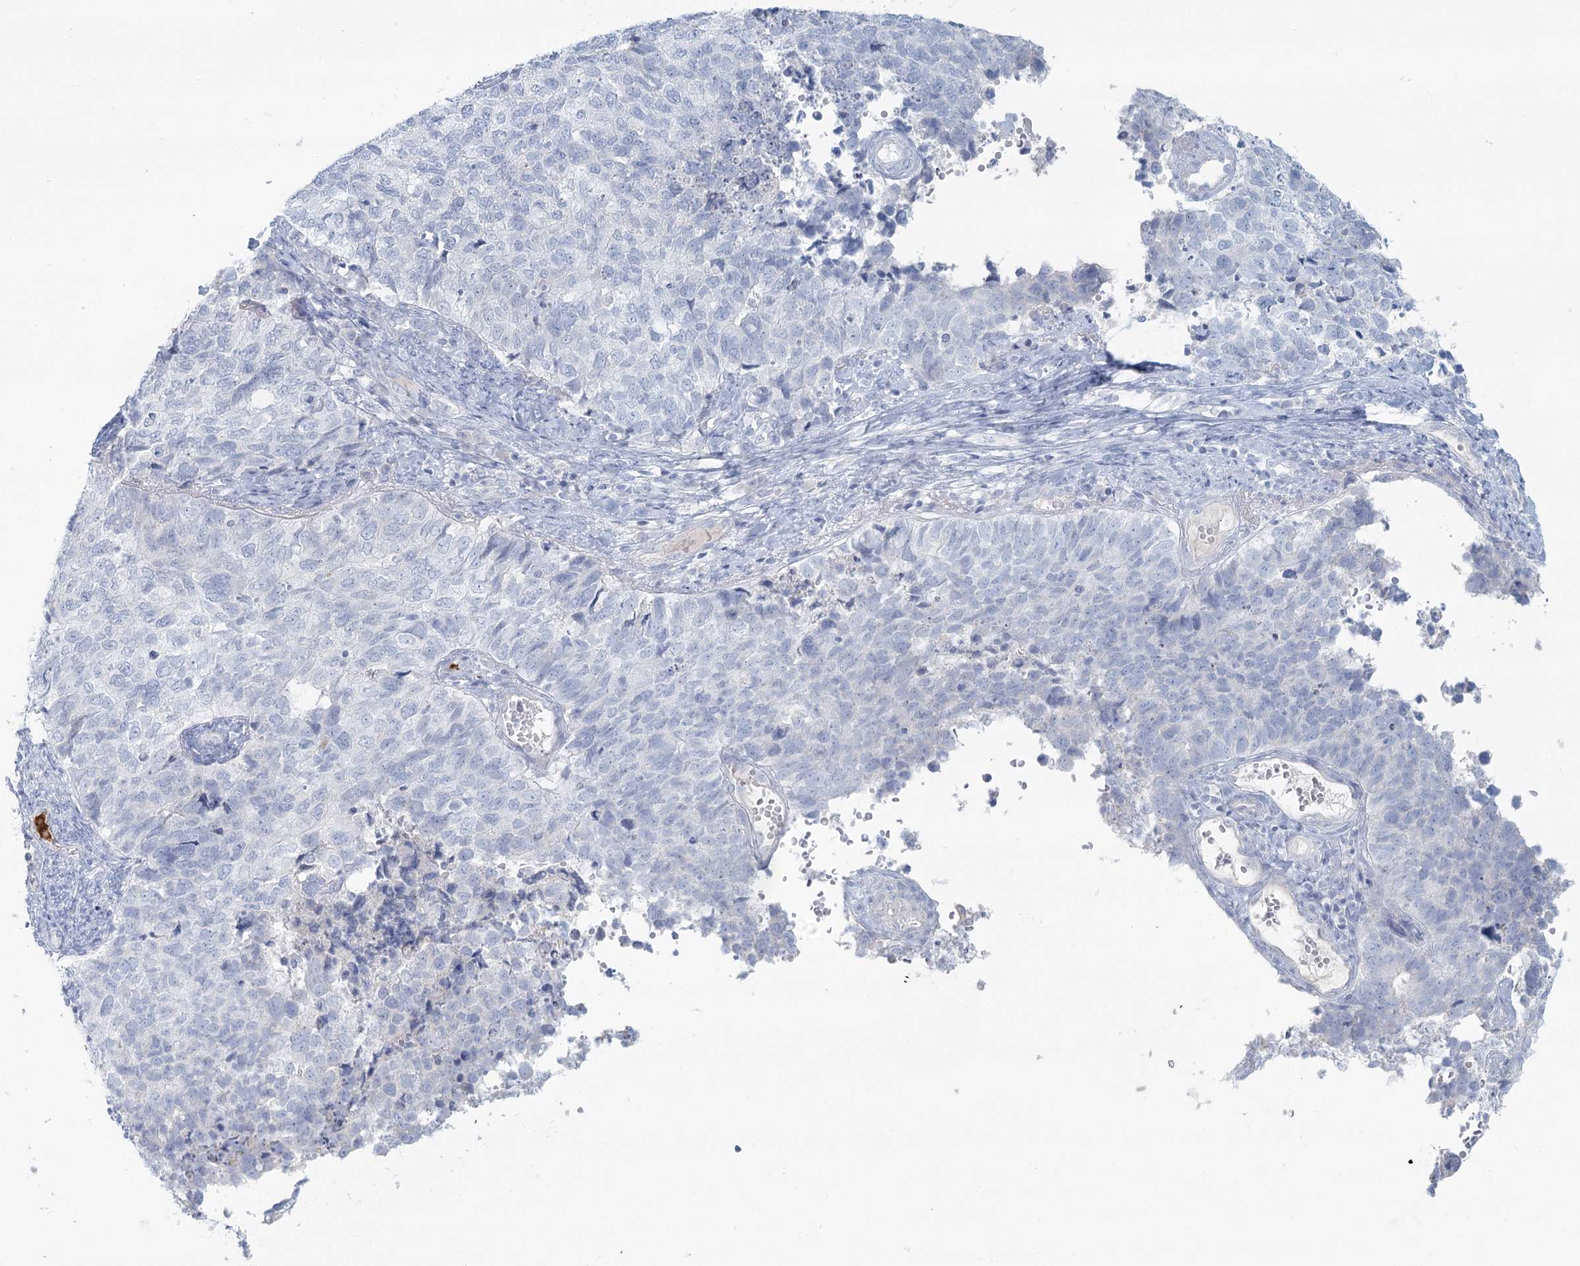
{"staining": {"intensity": "negative", "quantity": "none", "location": "none"}, "tissue": "cervical cancer", "cell_type": "Tumor cells", "image_type": "cancer", "snomed": [{"axis": "morphology", "description": "Squamous cell carcinoma, NOS"}, {"axis": "topography", "description": "Cervix"}], "caption": "A high-resolution photomicrograph shows IHC staining of cervical cancer (squamous cell carcinoma), which exhibits no significant expression in tumor cells.", "gene": "DMGDH", "patient": {"sex": "female", "age": 63}}